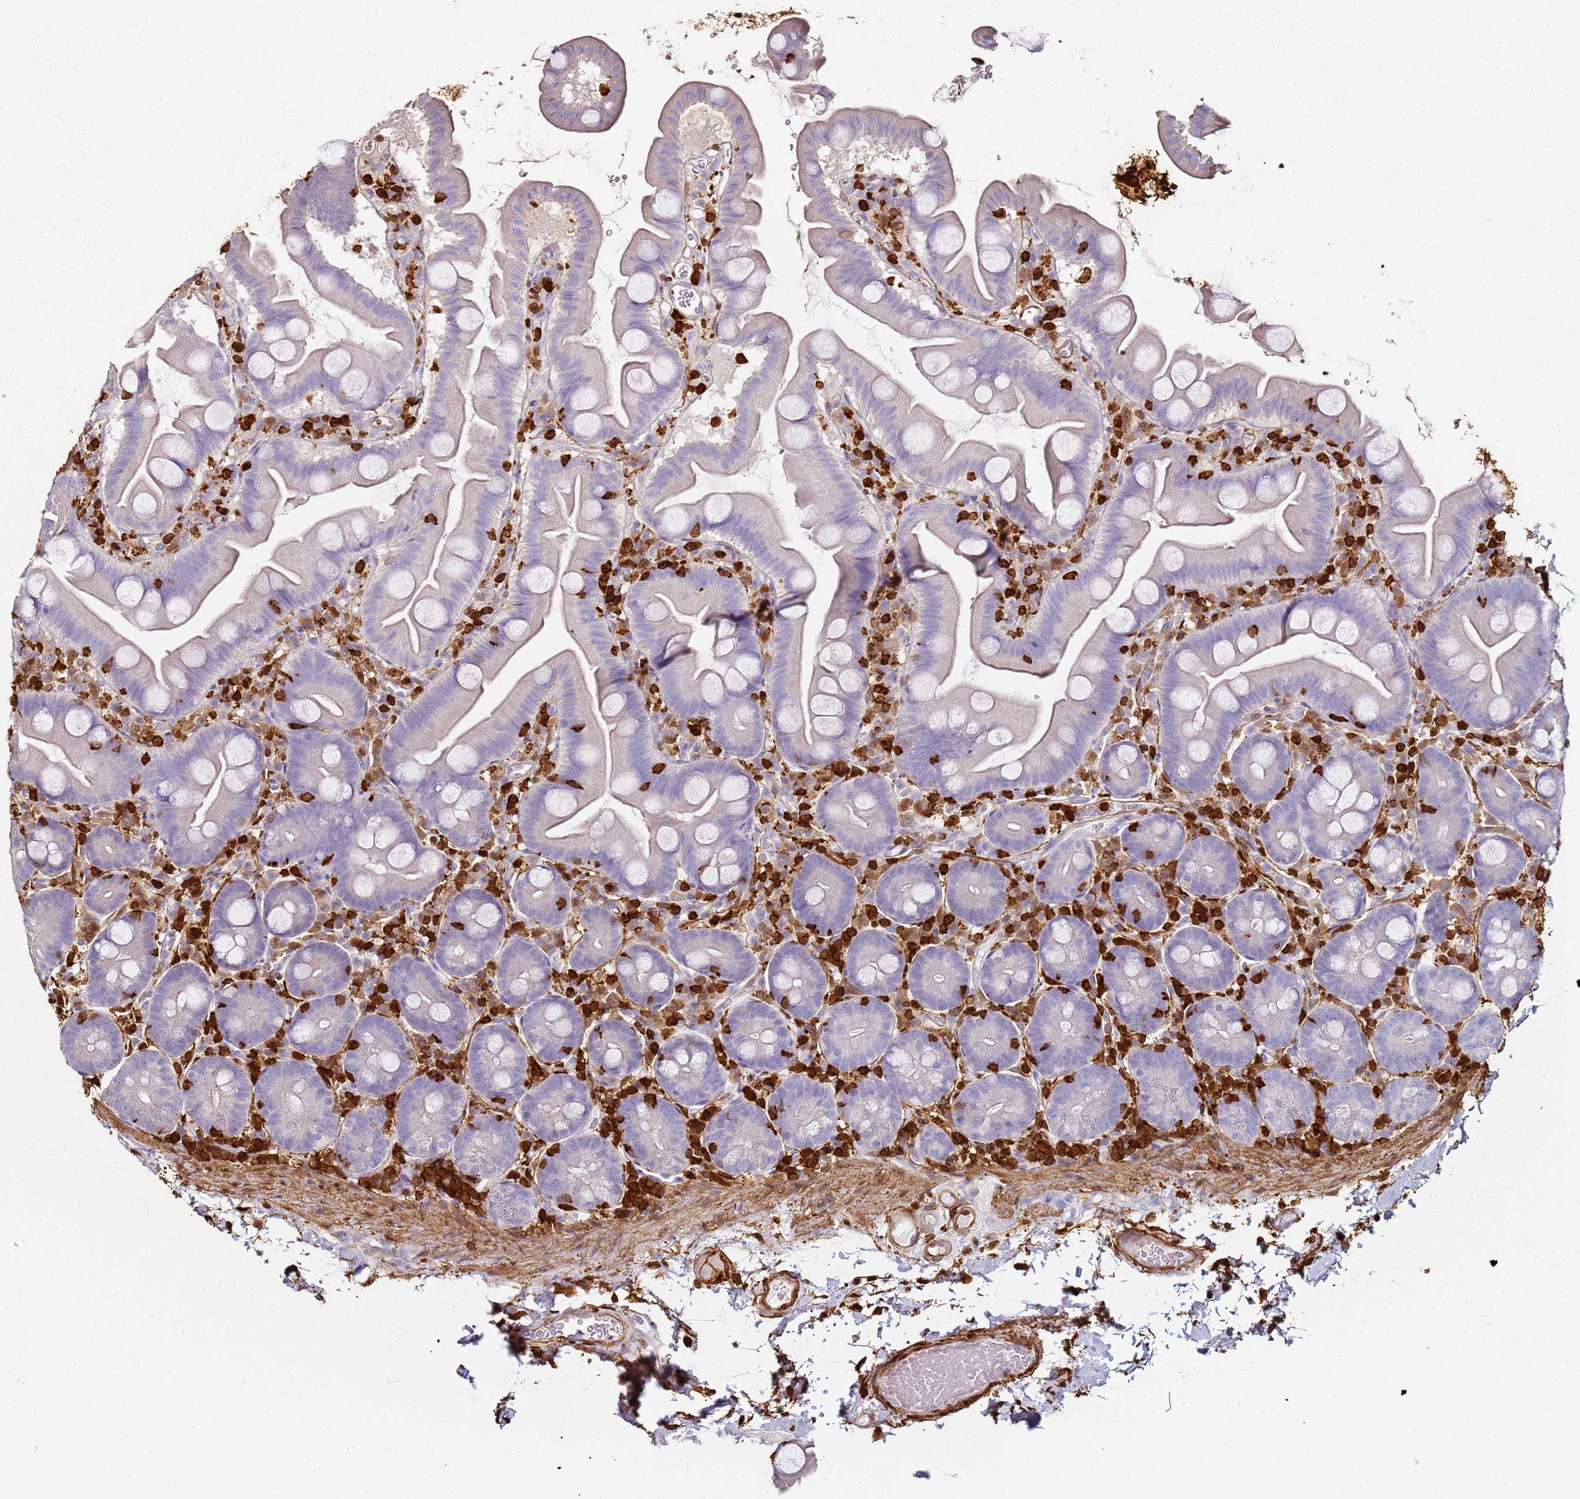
{"staining": {"intensity": "negative", "quantity": "none", "location": "none"}, "tissue": "small intestine", "cell_type": "Glandular cells", "image_type": "normal", "snomed": [{"axis": "morphology", "description": "Normal tissue, NOS"}, {"axis": "topography", "description": "Small intestine"}], "caption": "This photomicrograph is of unremarkable small intestine stained with IHC to label a protein in brown with the nuclei are counter-stained blue. There is no expression in glandular cells. The staining is performed using DAB brown chromogen with nuclei counter-stained in using hematoxylin.", "gene": "S100A4", "patient": {"sex": "female", "age": 68}}